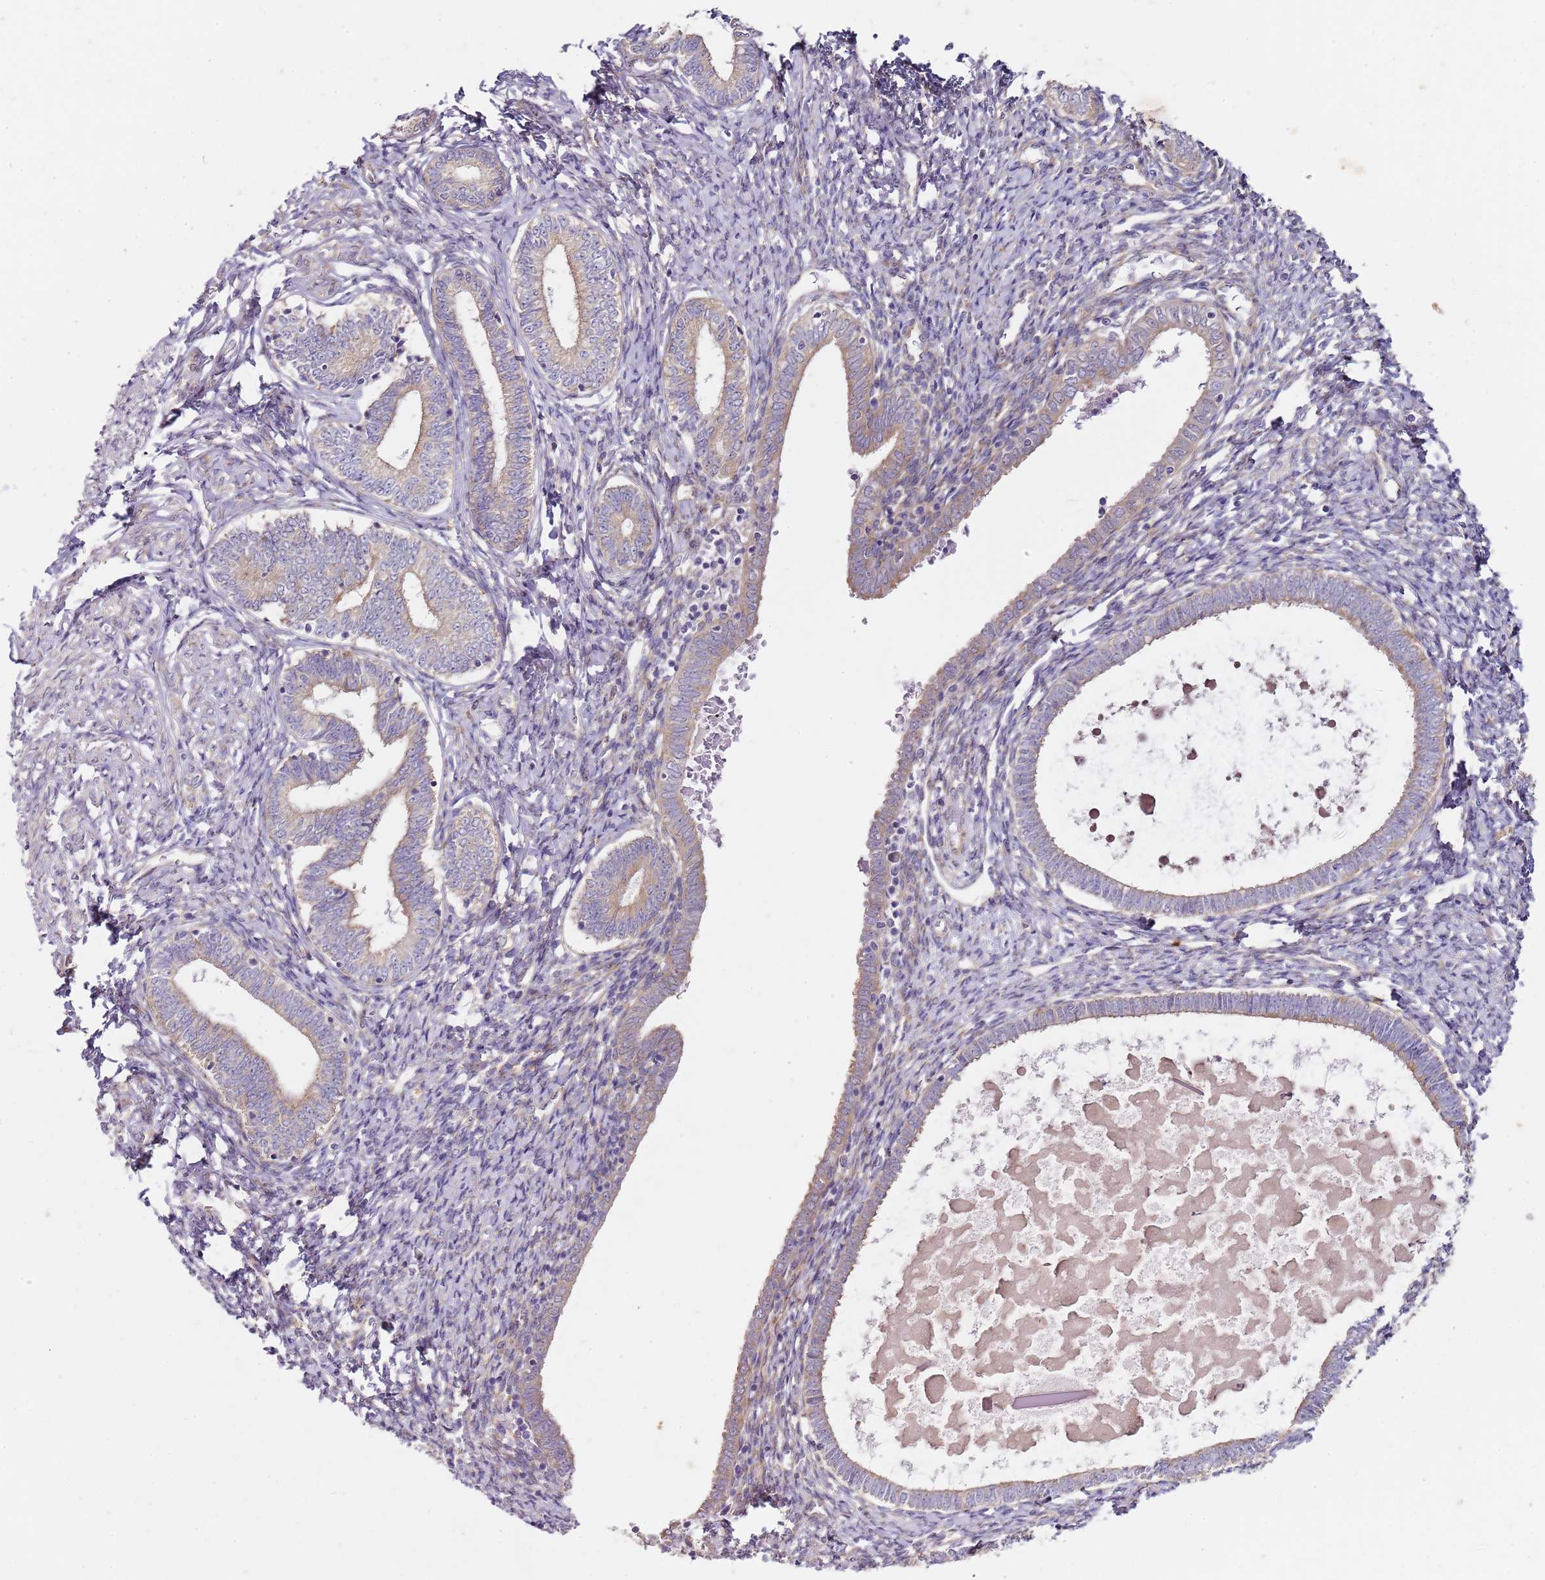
{"staining": {"intensity": "weak", "quantity": "<25%", "location": "cytoplasmic/membranous"}, "tissue": "endometrium", "cell_type": "Cells in endometrial stroma", "image_type": "normal", "snomed": [{"axis": "morphology", "description": "Normal tissue, NOS"}, {"axis": "topography", "description": "Endometrium"}], "caption": "High power microscopy image of an immunohistochemistry histopathology image of benign endometrium, revealing no significant staining in cells in endometrial stroma.", "gene": "TBC1D9", "patient": {"sex": "female", "age": 72}}